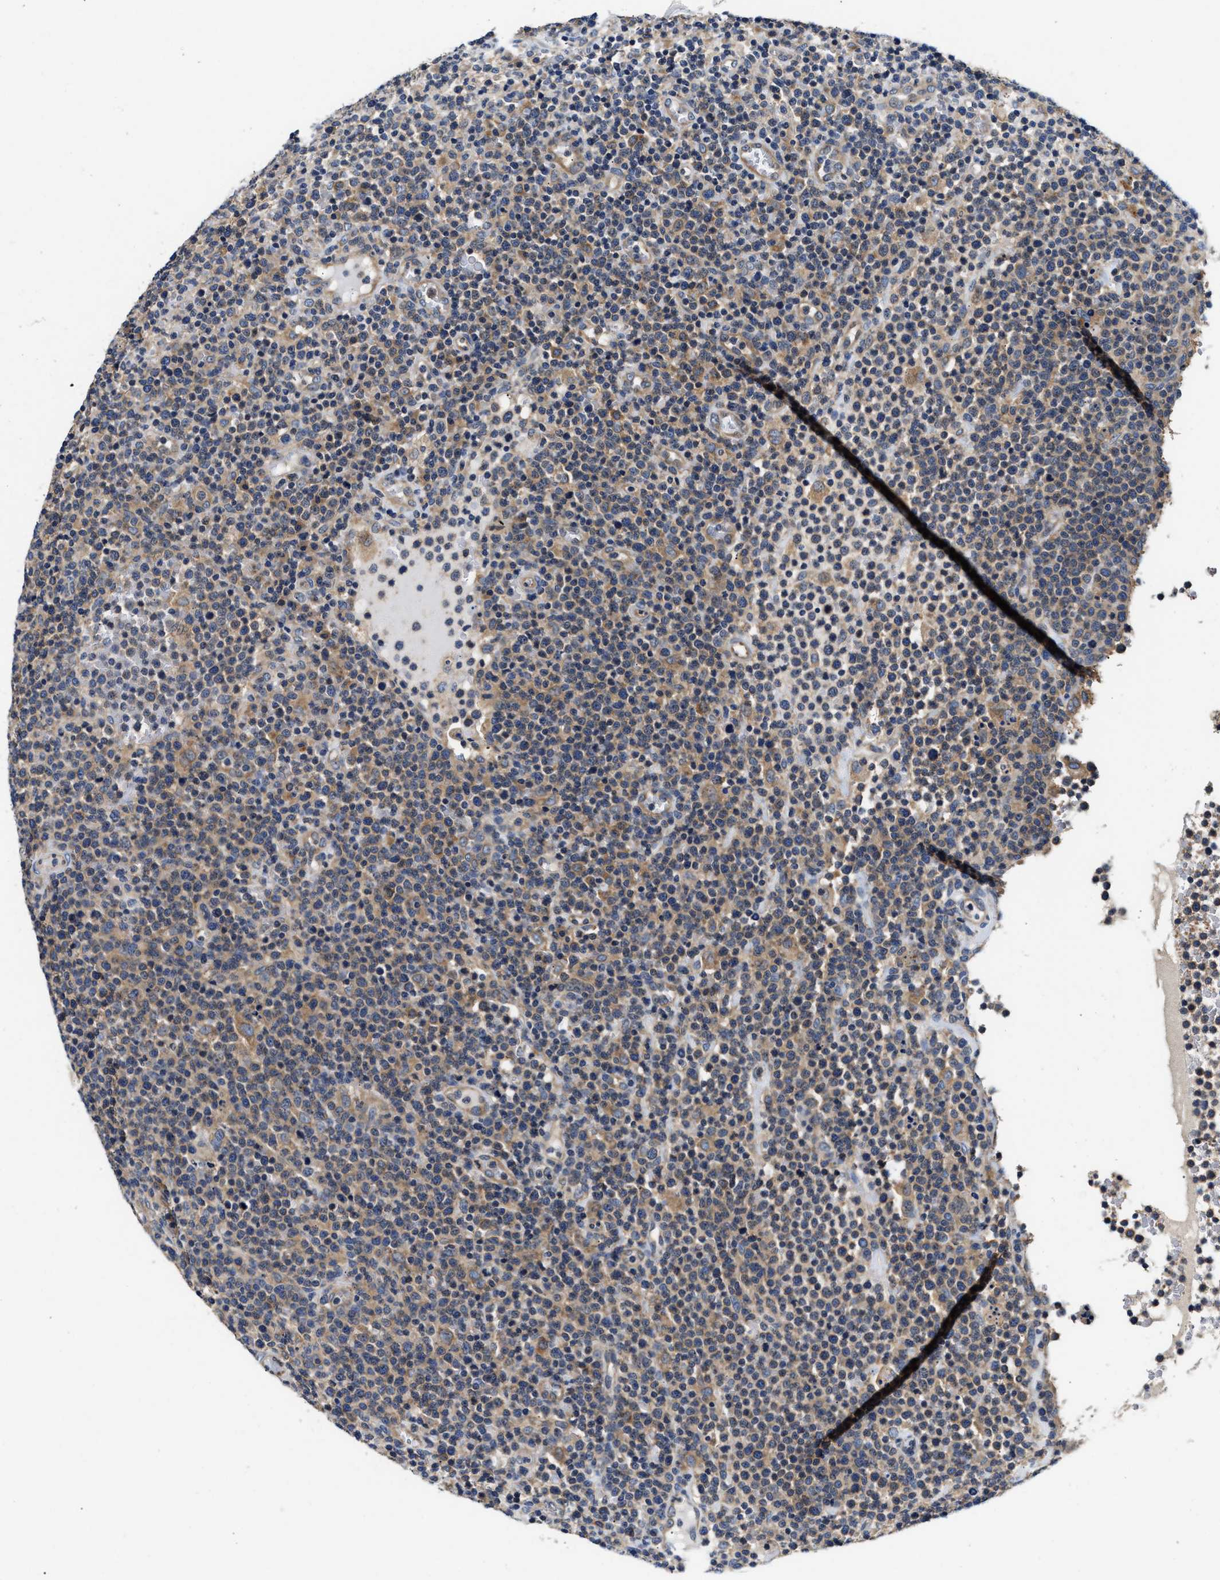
{"staining": {"intensity": "weak", "quantity": ">75%", "location": "cytoplasmic/membranous"}, "tissue": "lymphoma", "cell_type": "Tumor cells", "image_type": "cancer", "snomed": [{"axis": "morphology", "description": "Malignant lymphoma, non-Hodgkin's type, High grade"}, {"axis": "topography", "description": "Lymph node"}], "caption": "Tumor cells demonstrate low levels of weak cytoplasmic/membranous expression in about >75% of cells in human lymphoma. (IHC, brightfield microscopy, high magnification).", "gene": "FAM185A", "patient": {"sex": "male", "age": 61}}